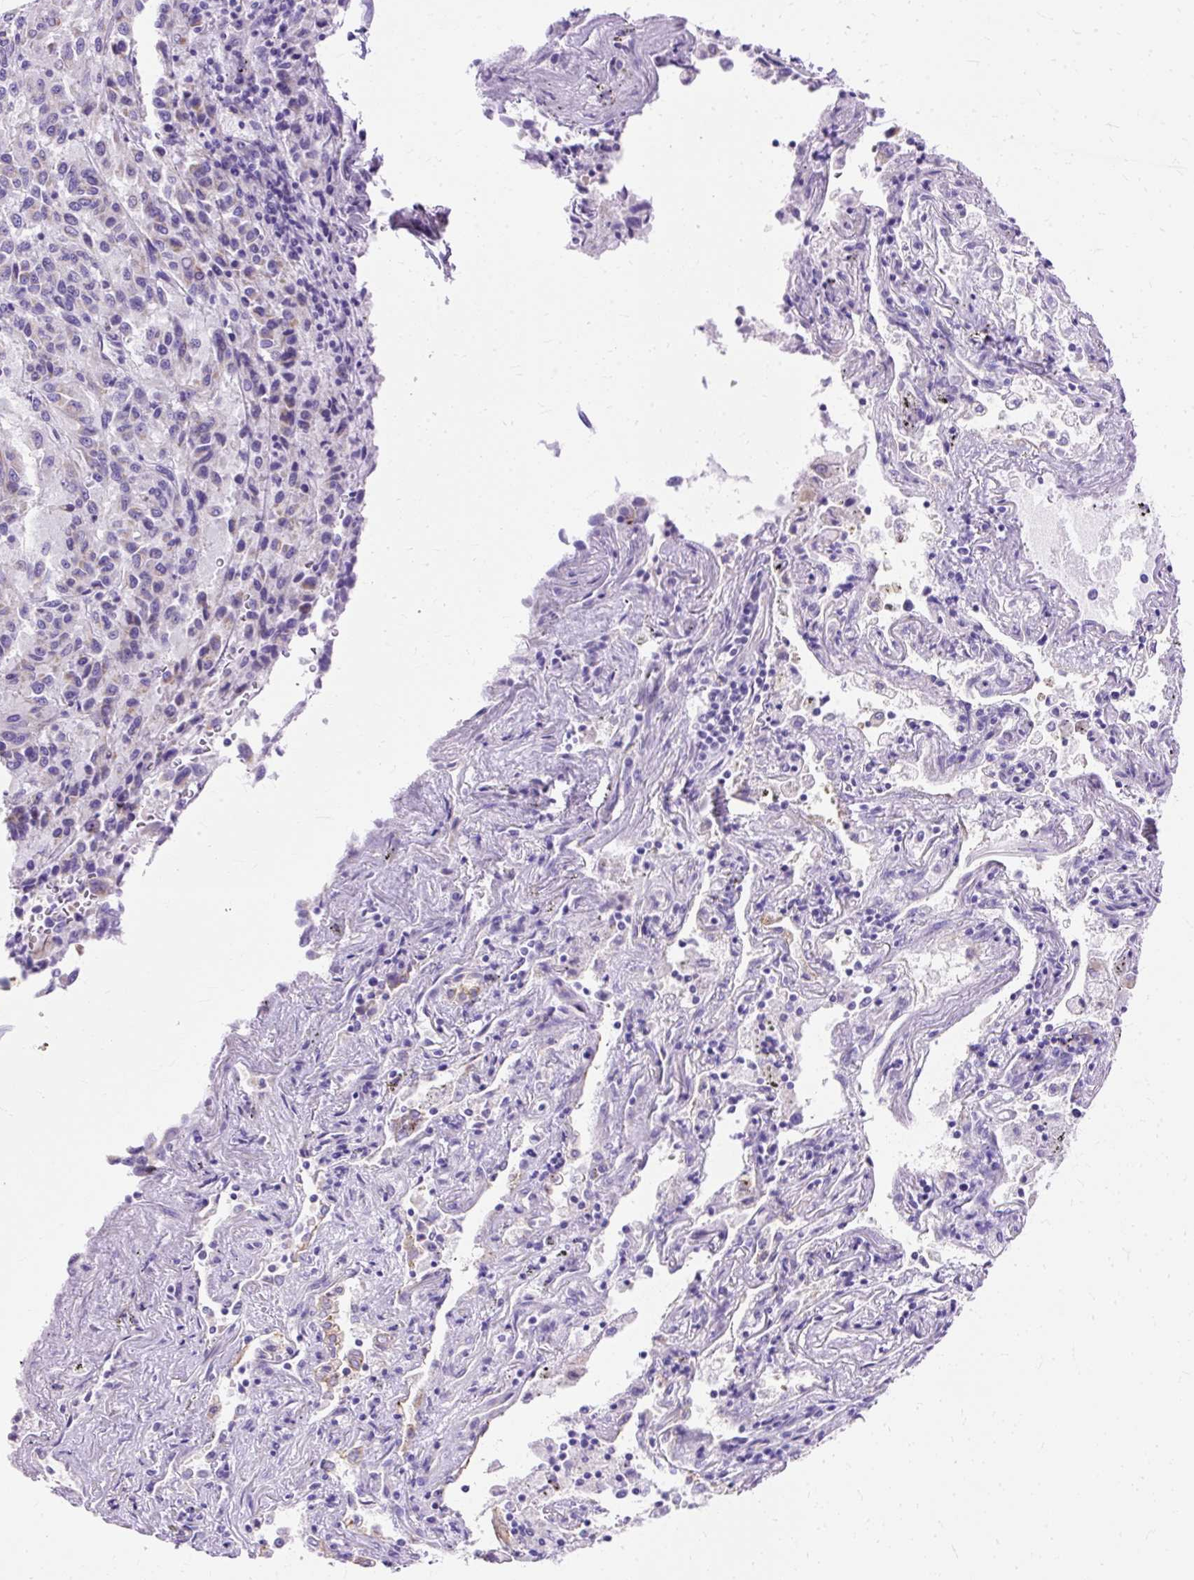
{"staining": {"intensity": "negative", "quantity": "none", "location": "none"}, "tissue": "melanoma", "cell_type": "Tumor cells", "image_type": "cancer", "snomed": [{"axis": "morphology", "description": "Malignant melanoma, Metastatic site"}, {"axis": "topography", "description": "Lung"}], "caption": "Tumor cells show no significant staining in melanoma. (DAB IHC visualized using brightfield microscopy, high magnification).", "gene": "MYO6", "patient": {"sex": "male", "age": 64}}